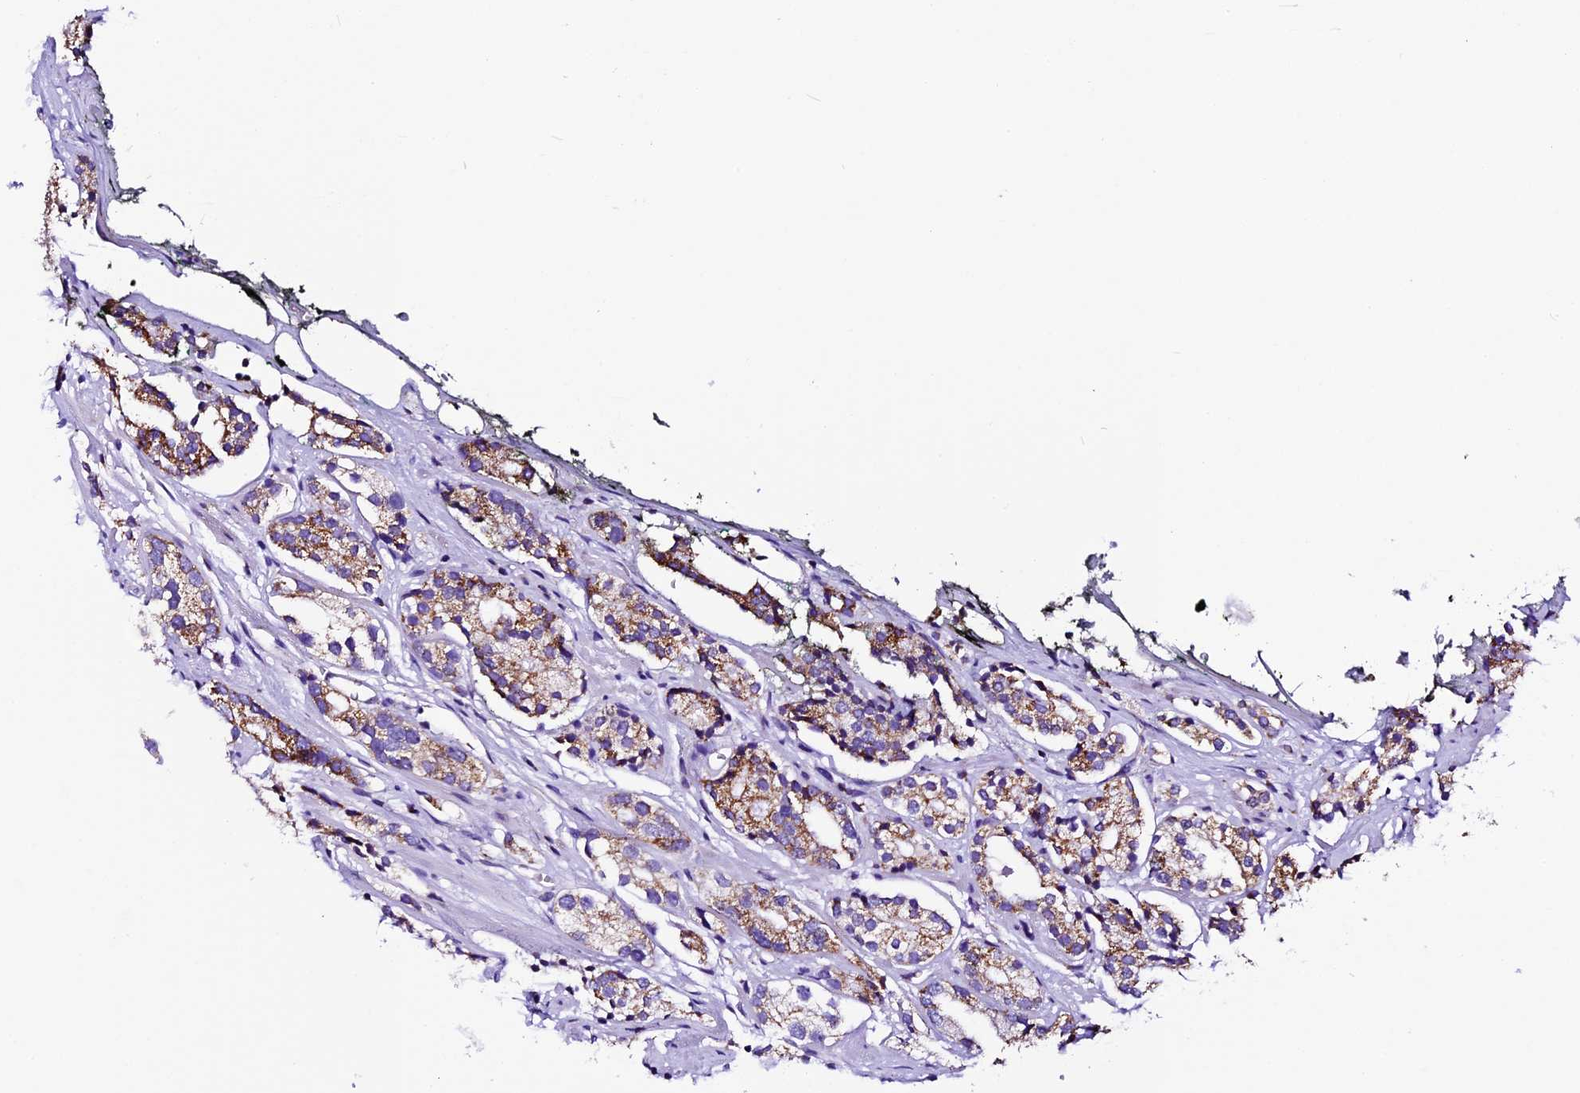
{"staining": {"intensity": "moderate", "quantity": ">75%", "location": "cytoplasmic/membranous"}, "tissue": "prostate cancer", "cell_type": "Tumor cells", "image_type": "cancer", "snomed": [{"axis": "morphology", "description": "Adenocarcinoma, High grade"}, {"axis": "topography", "description": "Prostate"}], "caption": "DAB immunohistochemical staining of high-grade adenocarcinoma (prostate) exhibits moderate cytoplasmic/membranous protein positivity in approximately >75% of tumor cells. (DAB IHC, brown staining for protein, blue staining for nuclei).", "gene": "DCAF5", "patient": {"sex": "male", "age": 71}}